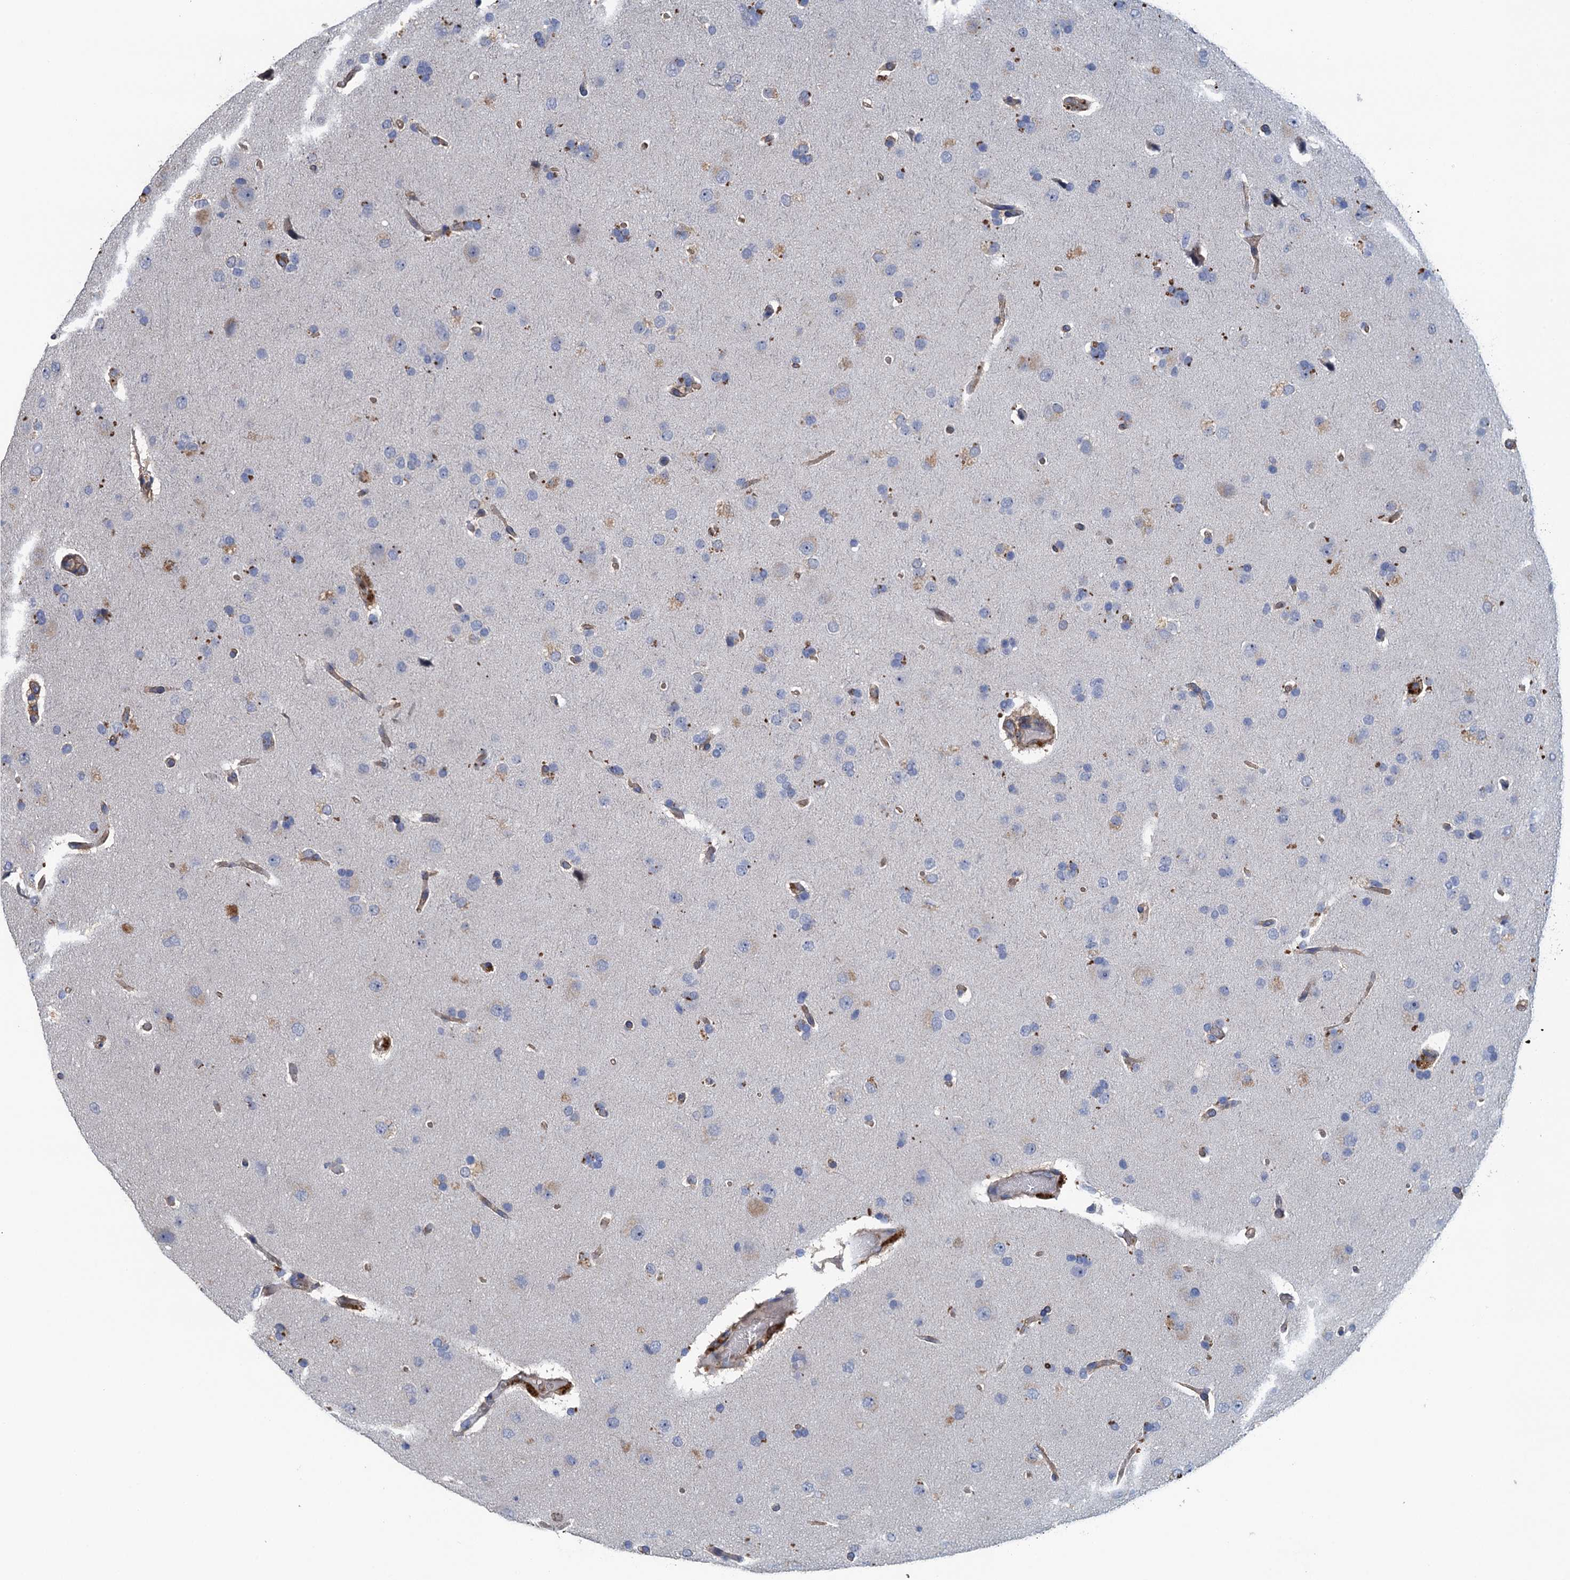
{"staining": {"intensity": "negative", "quantity": "none", "location": "none"}, "tissue": "glioma", "cell_type": "Tumor cells", "image_type": "cancer", "snomed": [{"axis": "morphology", "description": "Glioma, malignant, High grade"}, {"axis": "topography", "description": "Brain"}], "caption": "Immunohistochemical staining of human glioma displays no significant staining in tumor cells.", "gene": "RSAD2", "patient": {"sex": "male", "age": 72}}